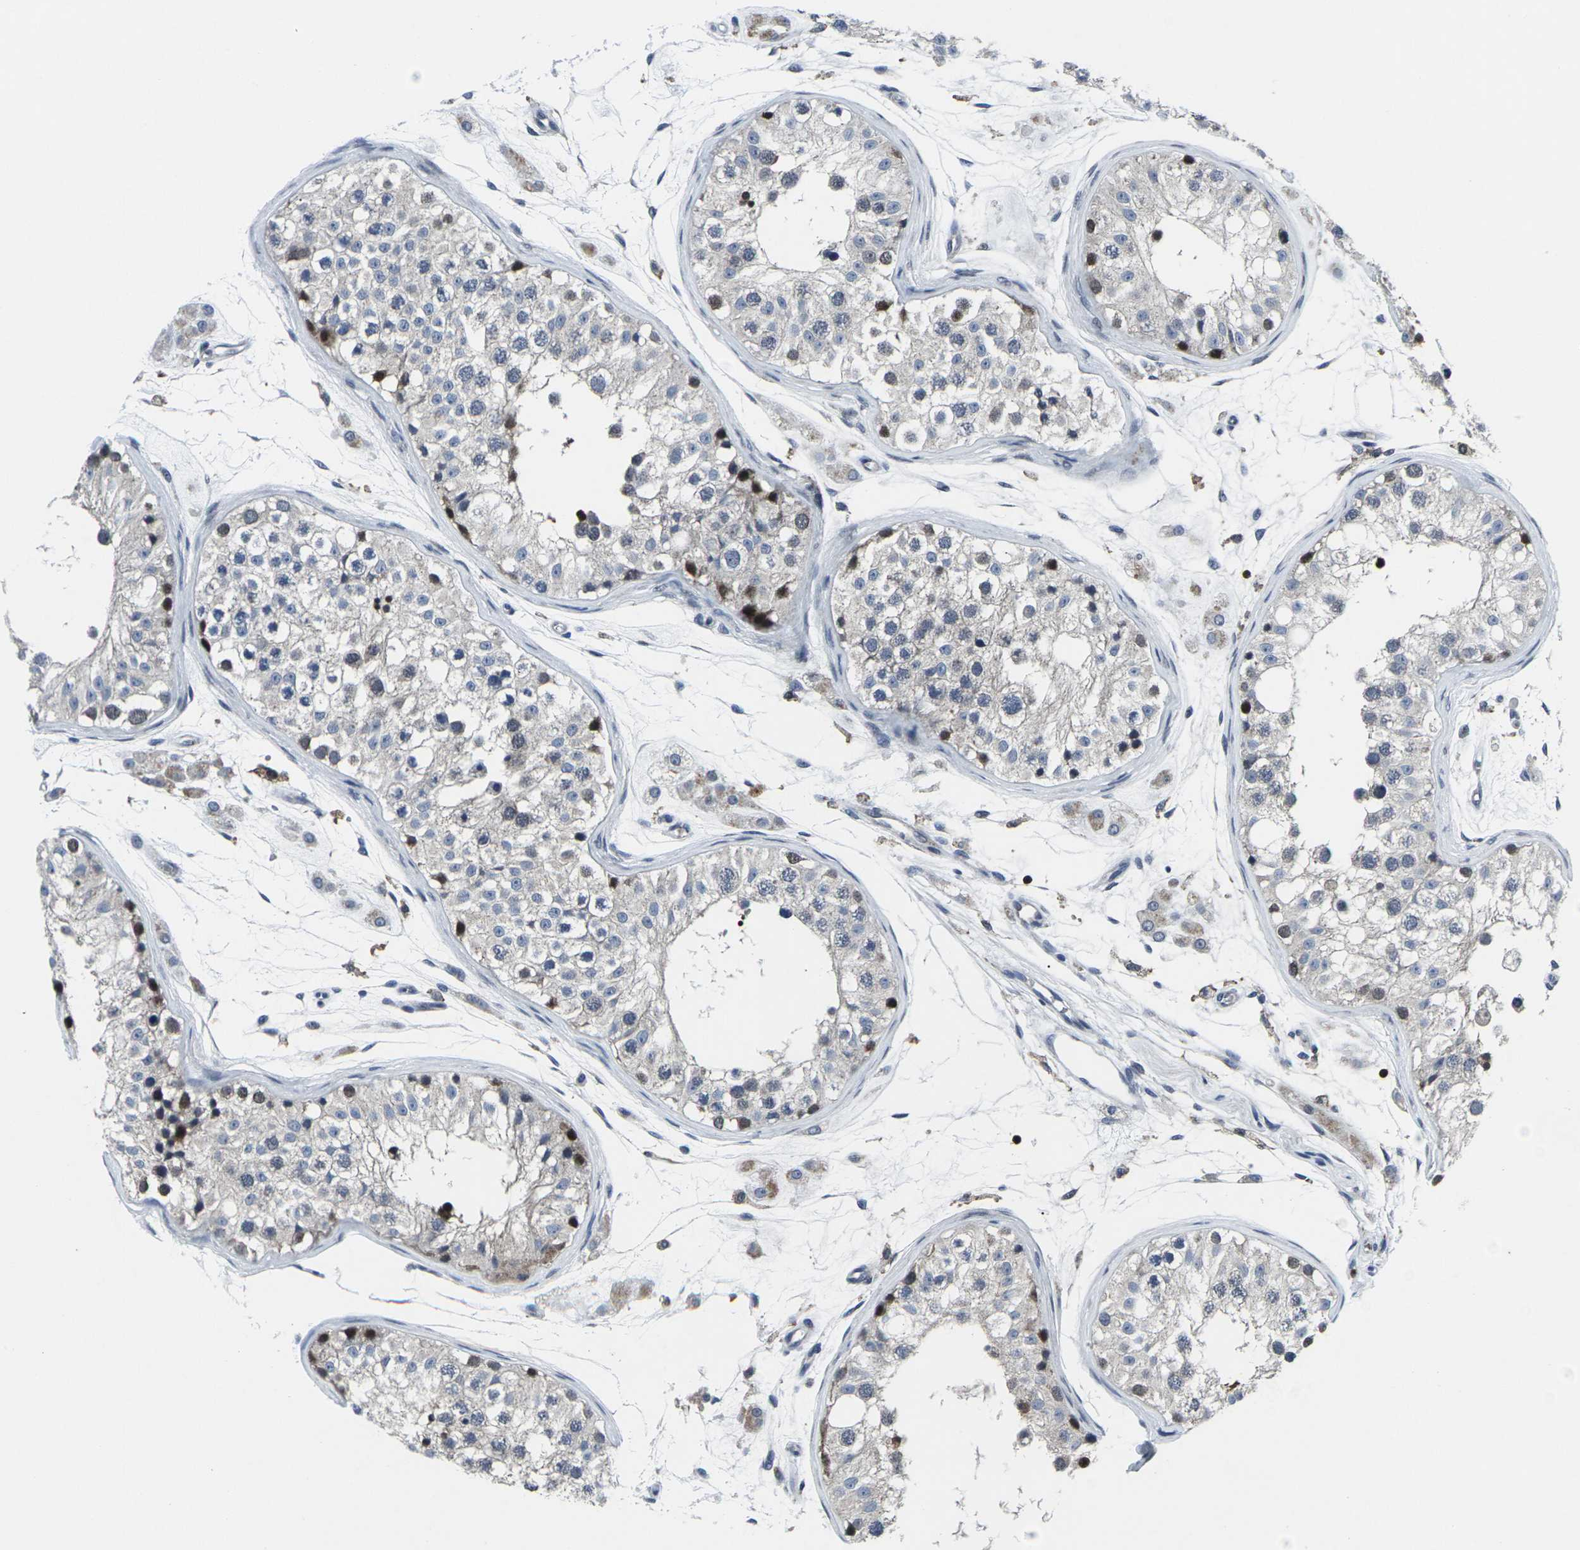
{"staining": {"intensity": "strong", "quantity": "<25%", "location": "nuclear"}, "tissue": "testis", "cell_type": "Cells in seminiferous ducts", "image_type": "normal", "snomed": [{"axis": "morphology", "description": "Normal tissue, NOS"}, {"axis": "morphology", "description": "Adenocarcinoma, metastatic, NOS"}, {"axis": "topography", "description": "Testis"}], "caption": "Immunohistochemistry (IHC) image of unremarkable testis: human testis stained using immunohistochemistry (IHC) reveals medium levels of strong protein expression localized specifically in the nuclear of cells in seminiferous ducts, appearing as a nuclear brown color.", "gene": "STAT4", "patient": {"sex": "male", "age": 26}}